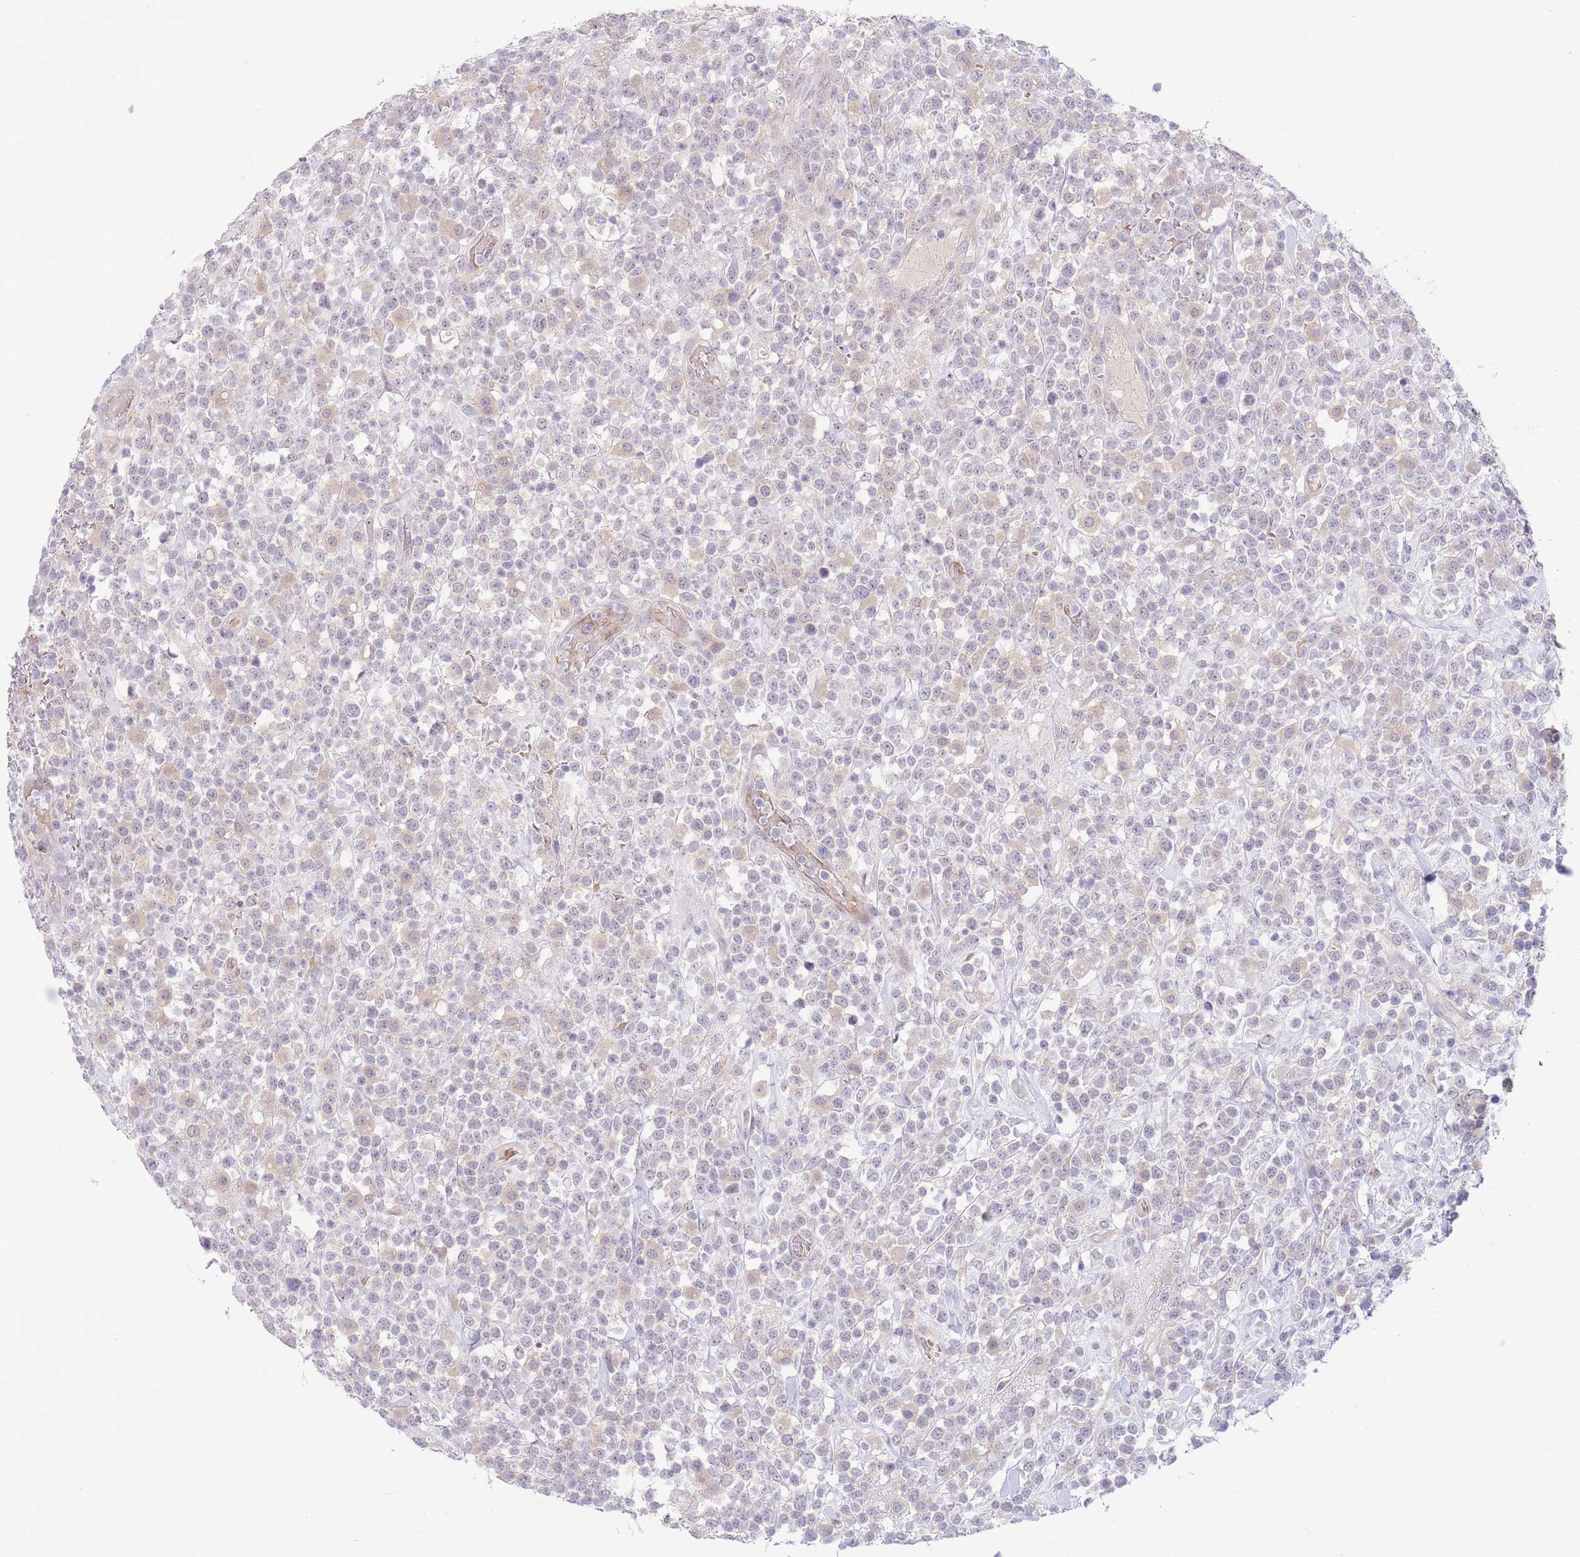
{"staining": {"intensity": "negative", "quantity": "none", "location": "none"}, "tissue": "lymphoma", "cell_type": "Tumor cells", "image_type": "cancer", "snomed": [{"axis": "morphology", "description": "Malignant lymphoma, non-Hodgkin's type, High grade"}, {"axis": "topography", "description": "Colon"}], "caption": "IHC micrograph of human lymphoma stained for a protein (brown), which displays no staining in tumor cells.", "gene": "FBXO46", "patient": {"sex": "female", "age": 53}}